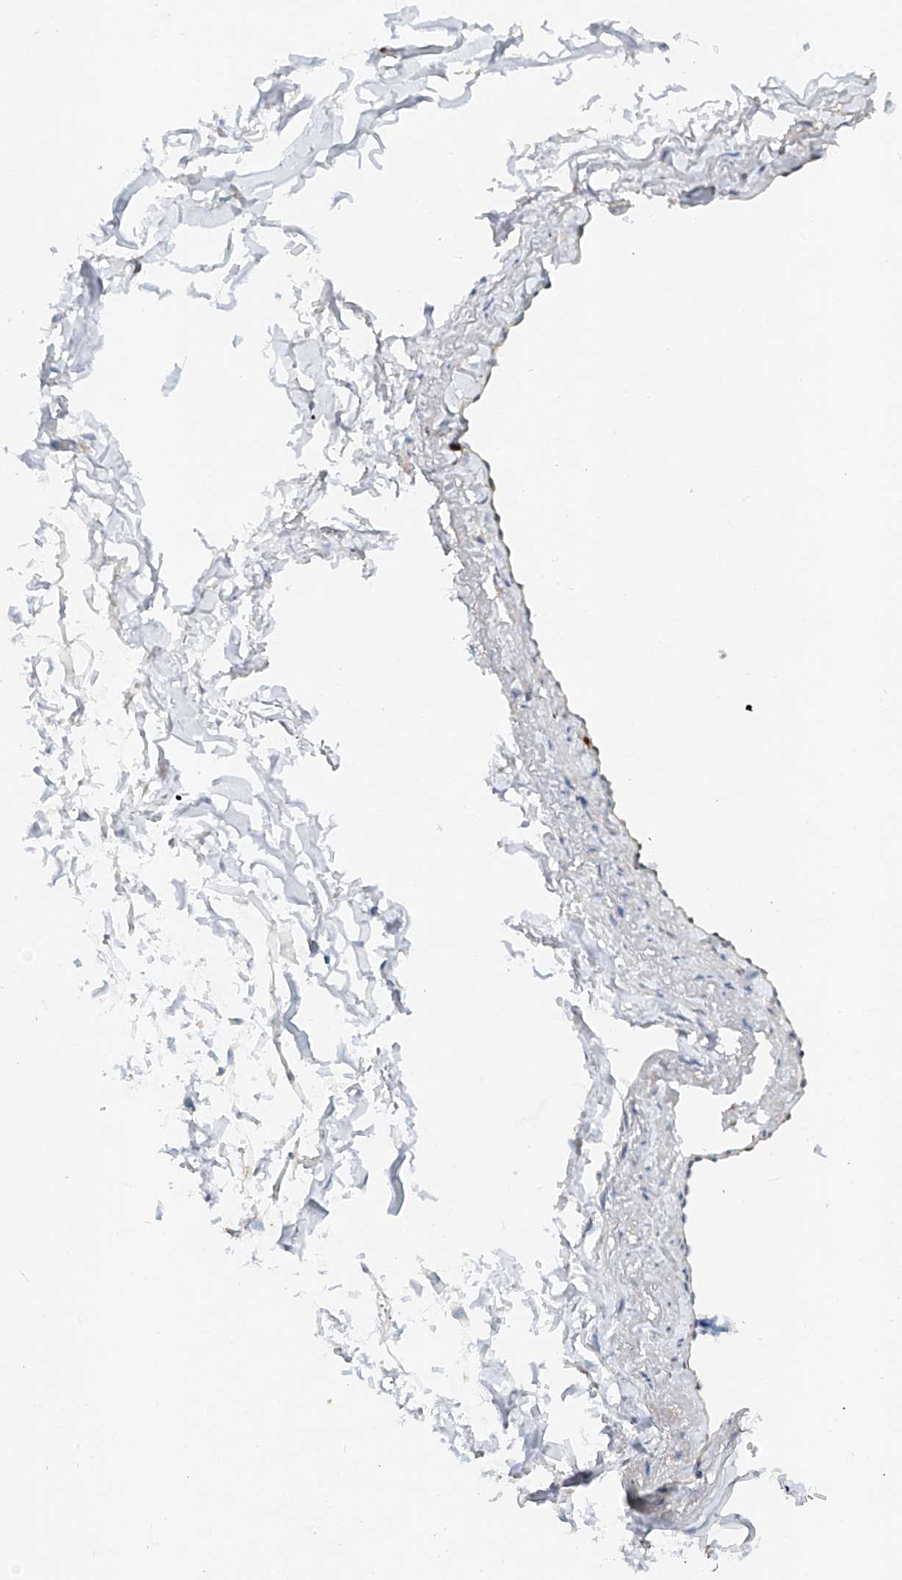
{"staining": {"intensity": "negative", "quantity": "none", "location": "none"}, "tissue": "adipose tissue", "cell_type": "Adipocytes", "image_type": "normal", "snomed": [{"axis": "morphology", "description": "Normal tissue, NOS"}, {"axis": "topography", "description": "Cartilage tissue"}, {"axis": "topography", "description": "Bronchus"}], "caption": "High power microscopy photomicrograph of an immunohistochemistry histopathology image of unremarkable adipose tissue, revealing no significant positivity in adipocytes. The staining is performed using DAB brown chromogen with nuclei counter-stained in using hematoxylin.", "gene": "TRIM47", "patient": {"sex": "female", "age": 73}}